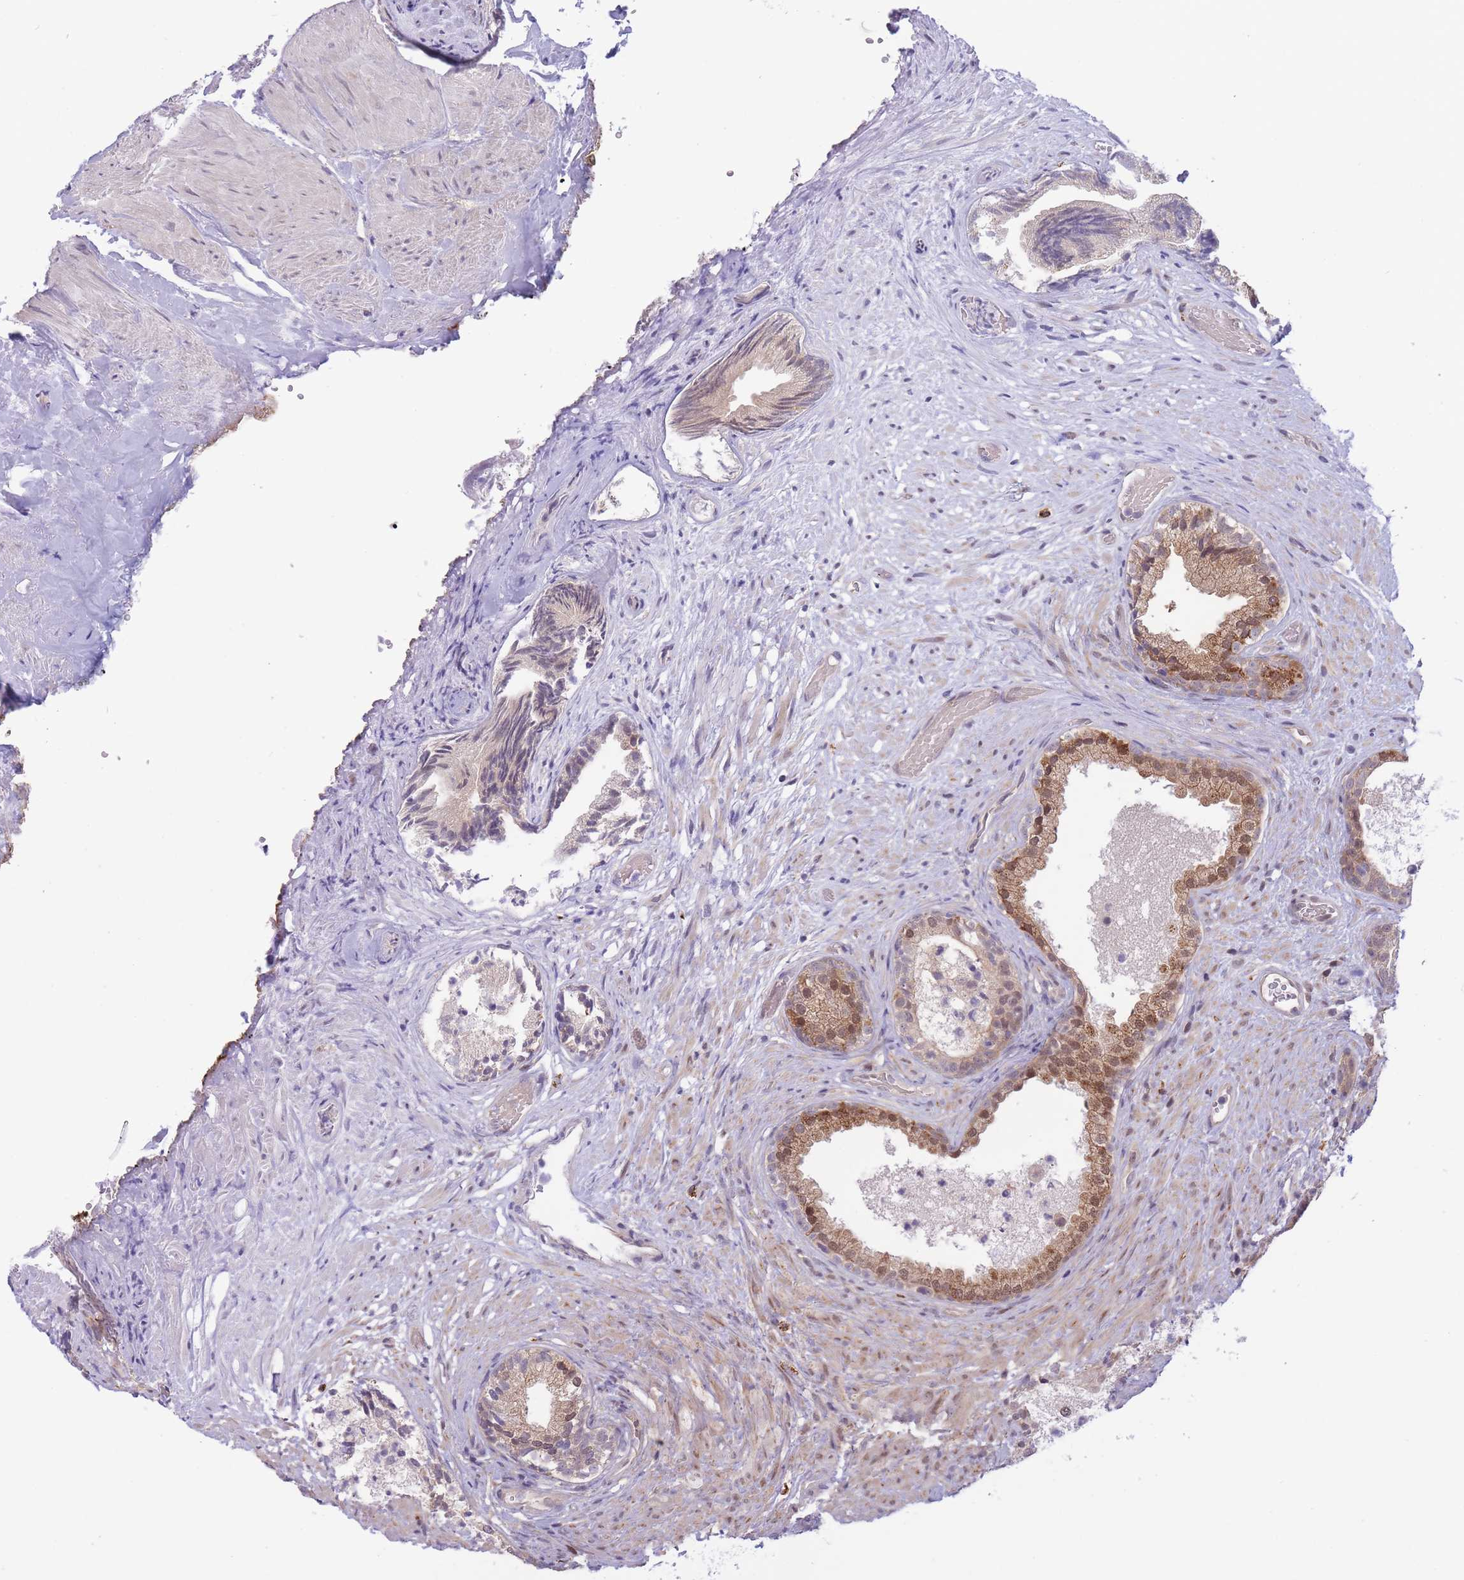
{"staining": {"intensity": "strong", "quantity": ">75%", "location": "cytoplasmic/membranous,nuclear"}, "tissue": "prostate", "cell_type": "Glandular cells", "image_type": "normal", "snomed": [{"axis": "morphology", "description": "Normal tissue, NOS"}, {"axis": "topography", "description": "Prostate"}], "caption": "Prostate stained with IHC demonstrates strong cytoplasmic/membranous,nuclear positivity in about >75% of glandular cells. (DAB (3,3'-diaminobenzidine) IHC with brightfield microscopy, high magnification).", "gene": "NSFL1C", "patient": {"sex": "male", "age": 76}}